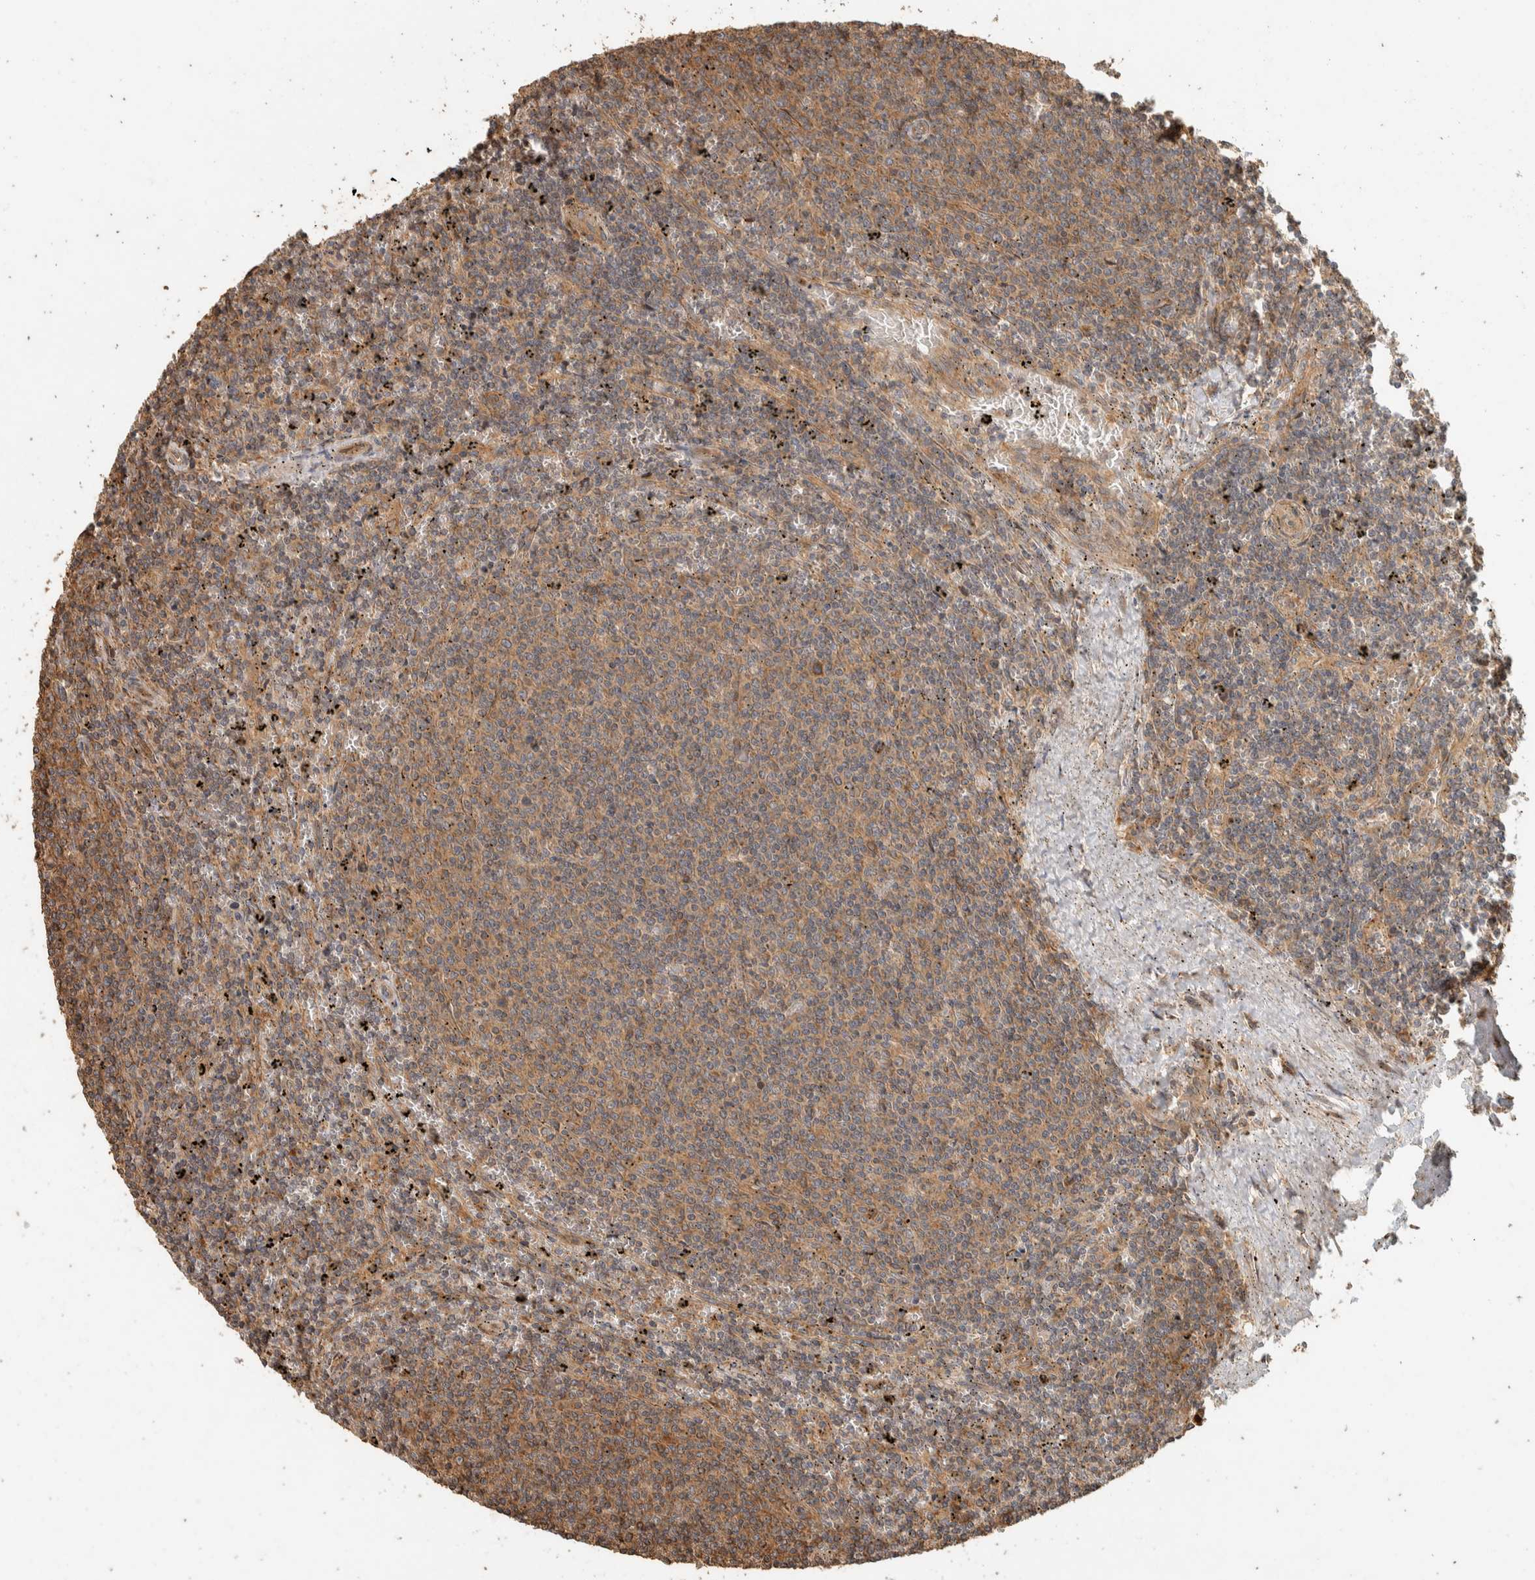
{"staining": {"intensity": "weak", "quantity": "25%-75%", "location": "cytoplasmic/membranous"}, "tissue": "lymphoma", "cell_type": "Tumor cells", "image_type": "cancer", "snomed": [{"axis": "morphology", "description": "Malignant lymphoma, non-Hodgkin's type, Low grade"}, {"axis": "topography", "description": "Spleen"}], "caption": "Lymphoma tissue reveals weak cytoplasmic/membranous positivity in about 25%-75% of tumor cells, visualized by immunohistochemistry.", "gene": "EXOC7", "patient": {"sex": "female", "age": 50}}